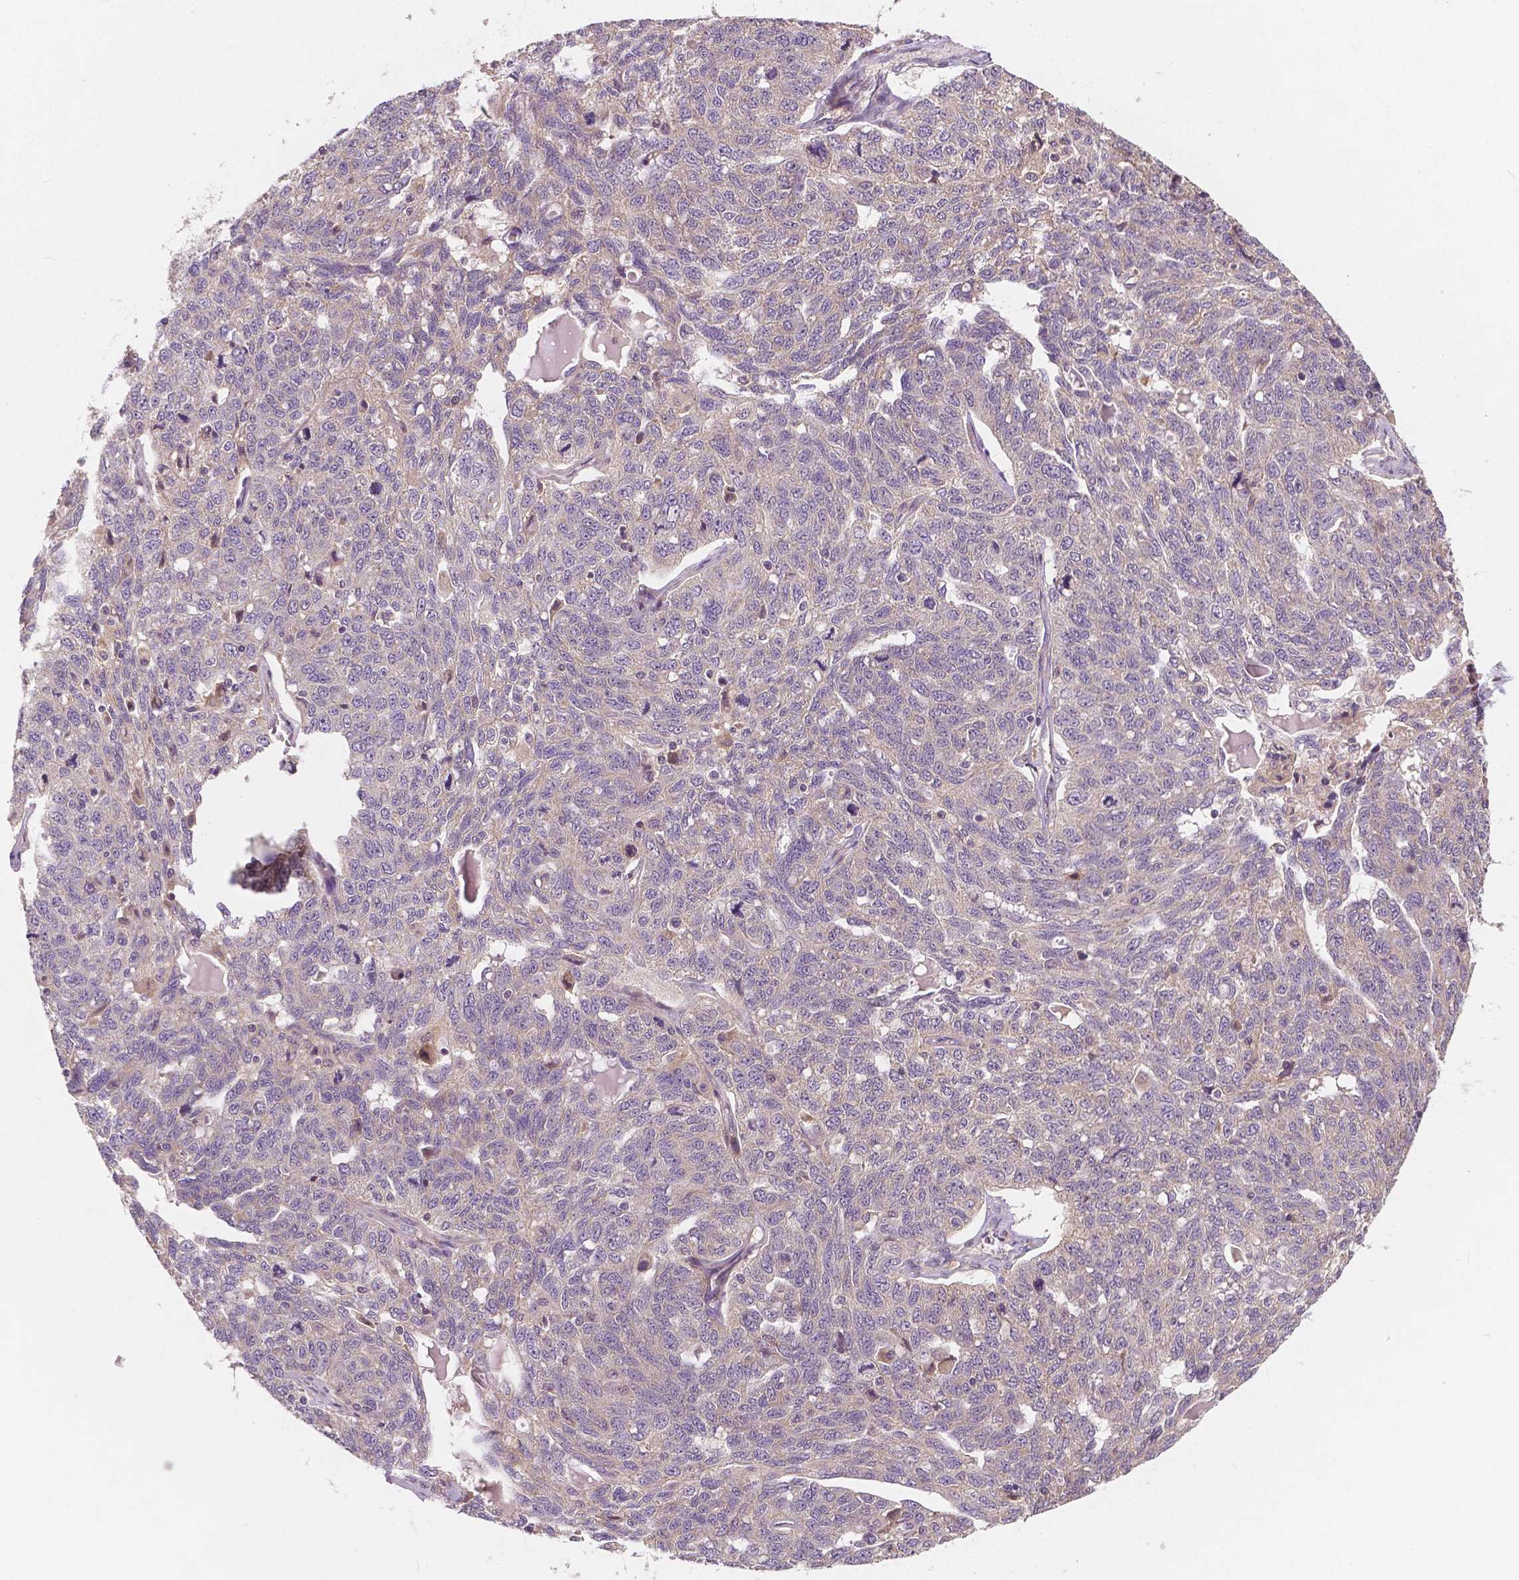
{"staining": {"intensity": "negative", "quantity": "none", "location": "none"}, "tissue": "ovarian cancer", "cell_type": "Tumor cells", "image_type": "cancer", "snomed": [{"axis": "morphology", "description": "Cystadenocarcinoma, serous, NOS"}, {"axis": "topography", "description": "Ovary"}], "caption": "A micrograph of human ovarian cancer is negative for staining in tumor cells.", "gene": "SNX12", "patient": {"sex": "female", "age": 71}}